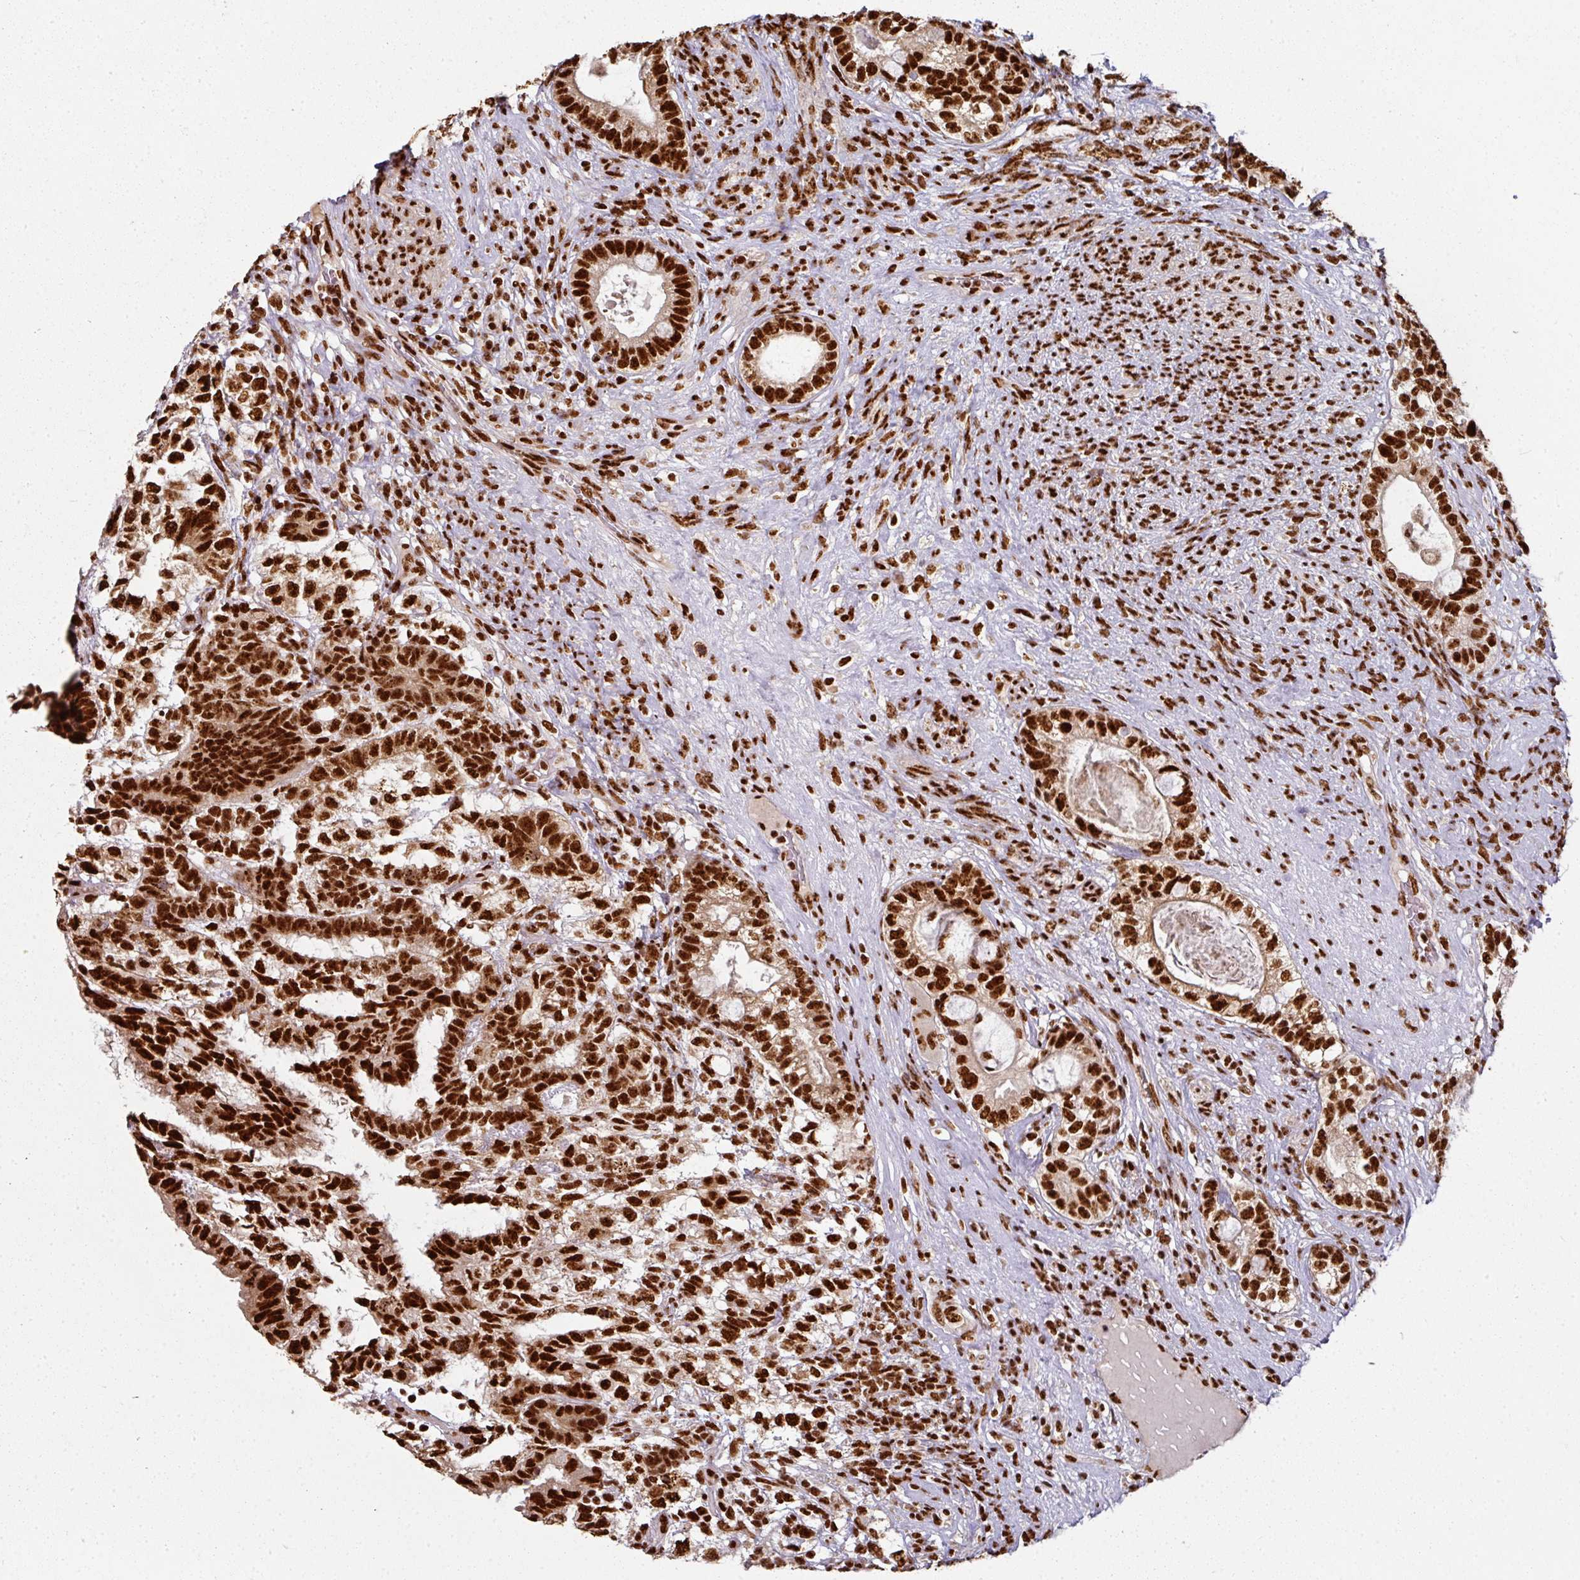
{"staining": {"intensity": "strong", "quantity": ">75%", "location": "nuclear"}, "tissue": "testis cancer", "cell_type": "Tumor cells", "image_type": "cancer", "snomed": [{"axis": "morphology", "description": "Seminoma, NOS"}, {"axis": "morphology", "description": "Carcinoma, Embryonal, NOS"}, {"axis": "topography", "description": "Testis"}], "caption": "Testis cancer stained with a protein marker shows strong staining in tumor cells.", "gene": "SIK3", "patient": {"sex": "male", "age": 41}}